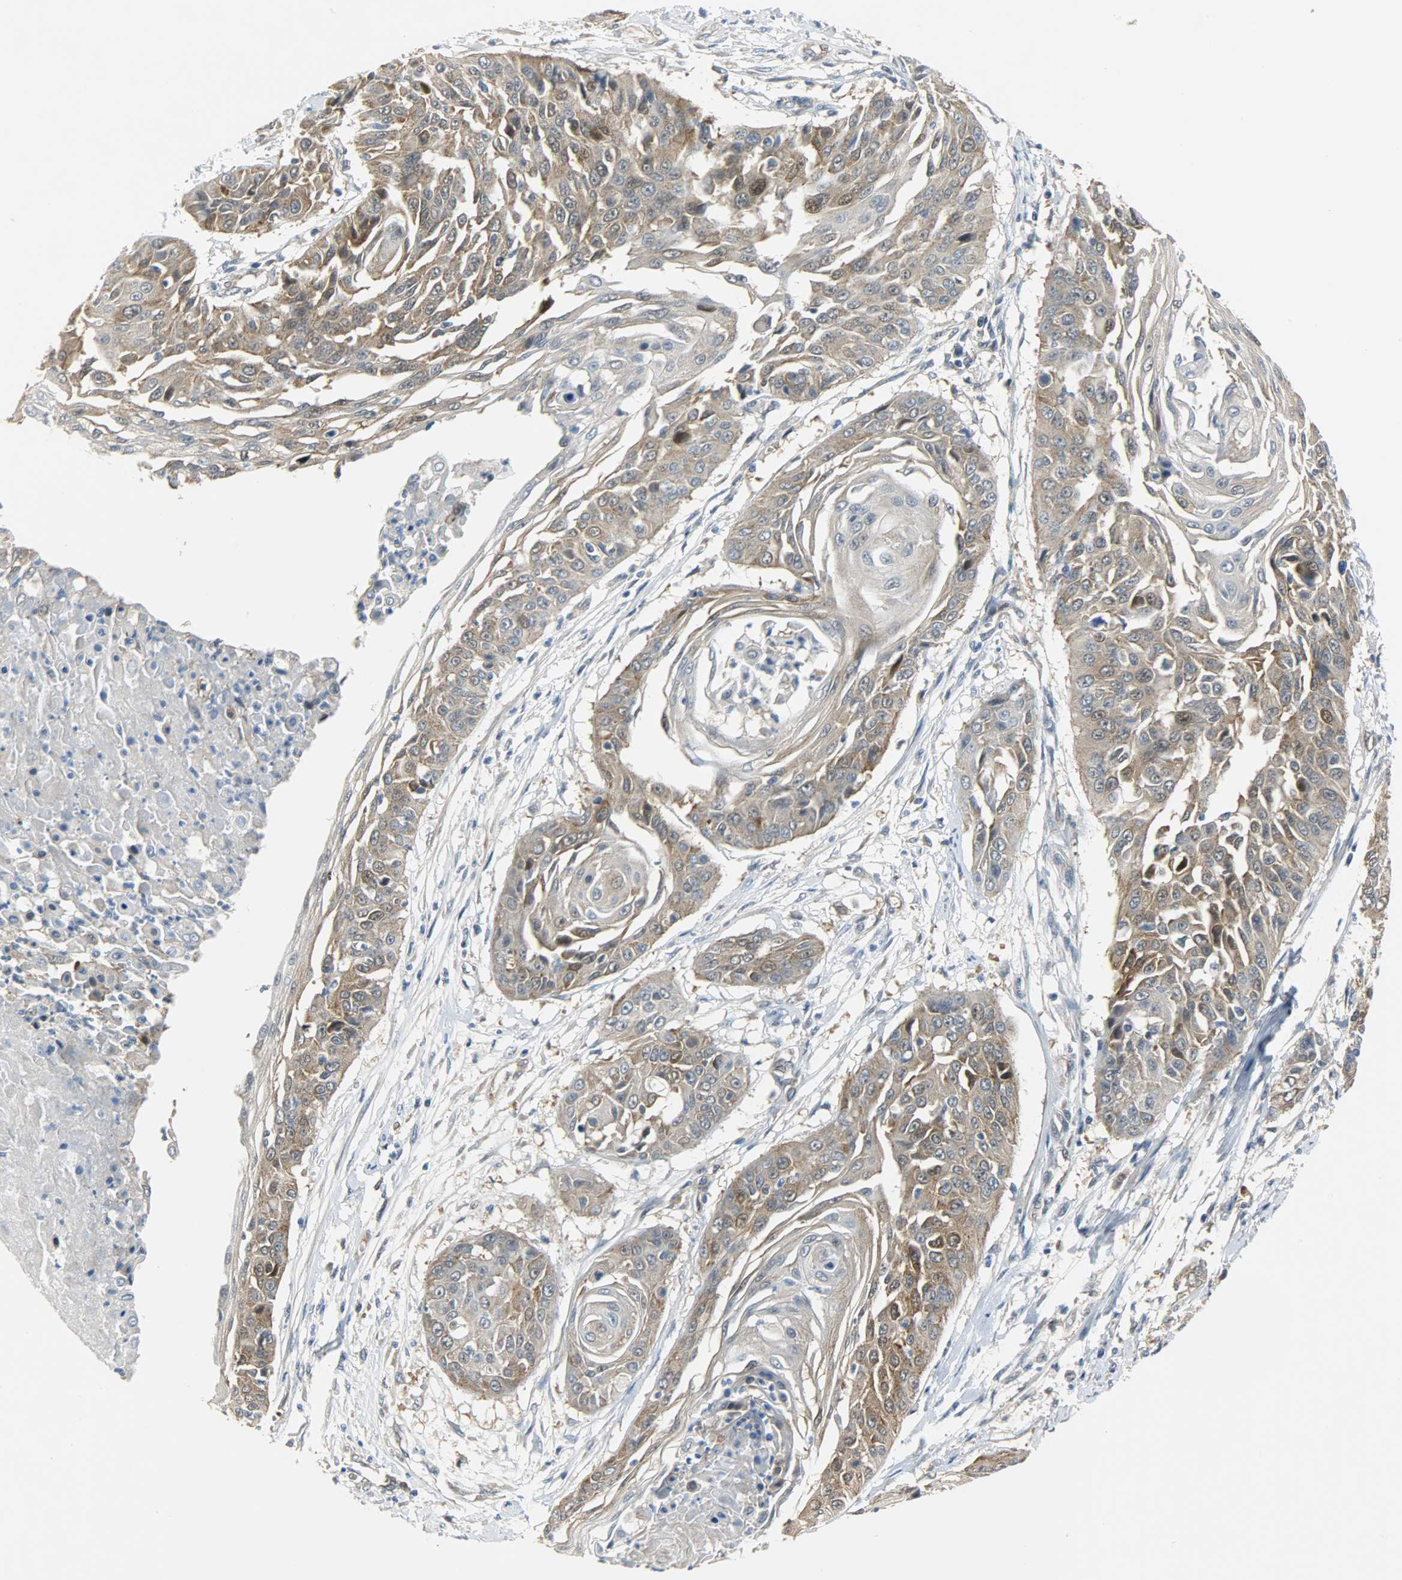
{"staining": {"intensity": "moderate", "quantity": ">75%", "location": "cytoplasmic/membranous,nuclear"}, "tissue": "cervical cancer", "cell_type": "Tumor cells", "image_type": "cancer", "snomed": [{"axis": "morphology", "description": "Squamous cell carcinoma, NOS"}, {"axis": "topography", "description": "Cervix"}], "caption": "Brown immunohistochemical staining in cervical squamous cell carcinoma demonstrates moderate cytoplasmic/membranous and nuclear staining in about >75% of tumor cells.", "gene": "EIF4EBP1", "patient": {"sex": "female", "age": 64}}